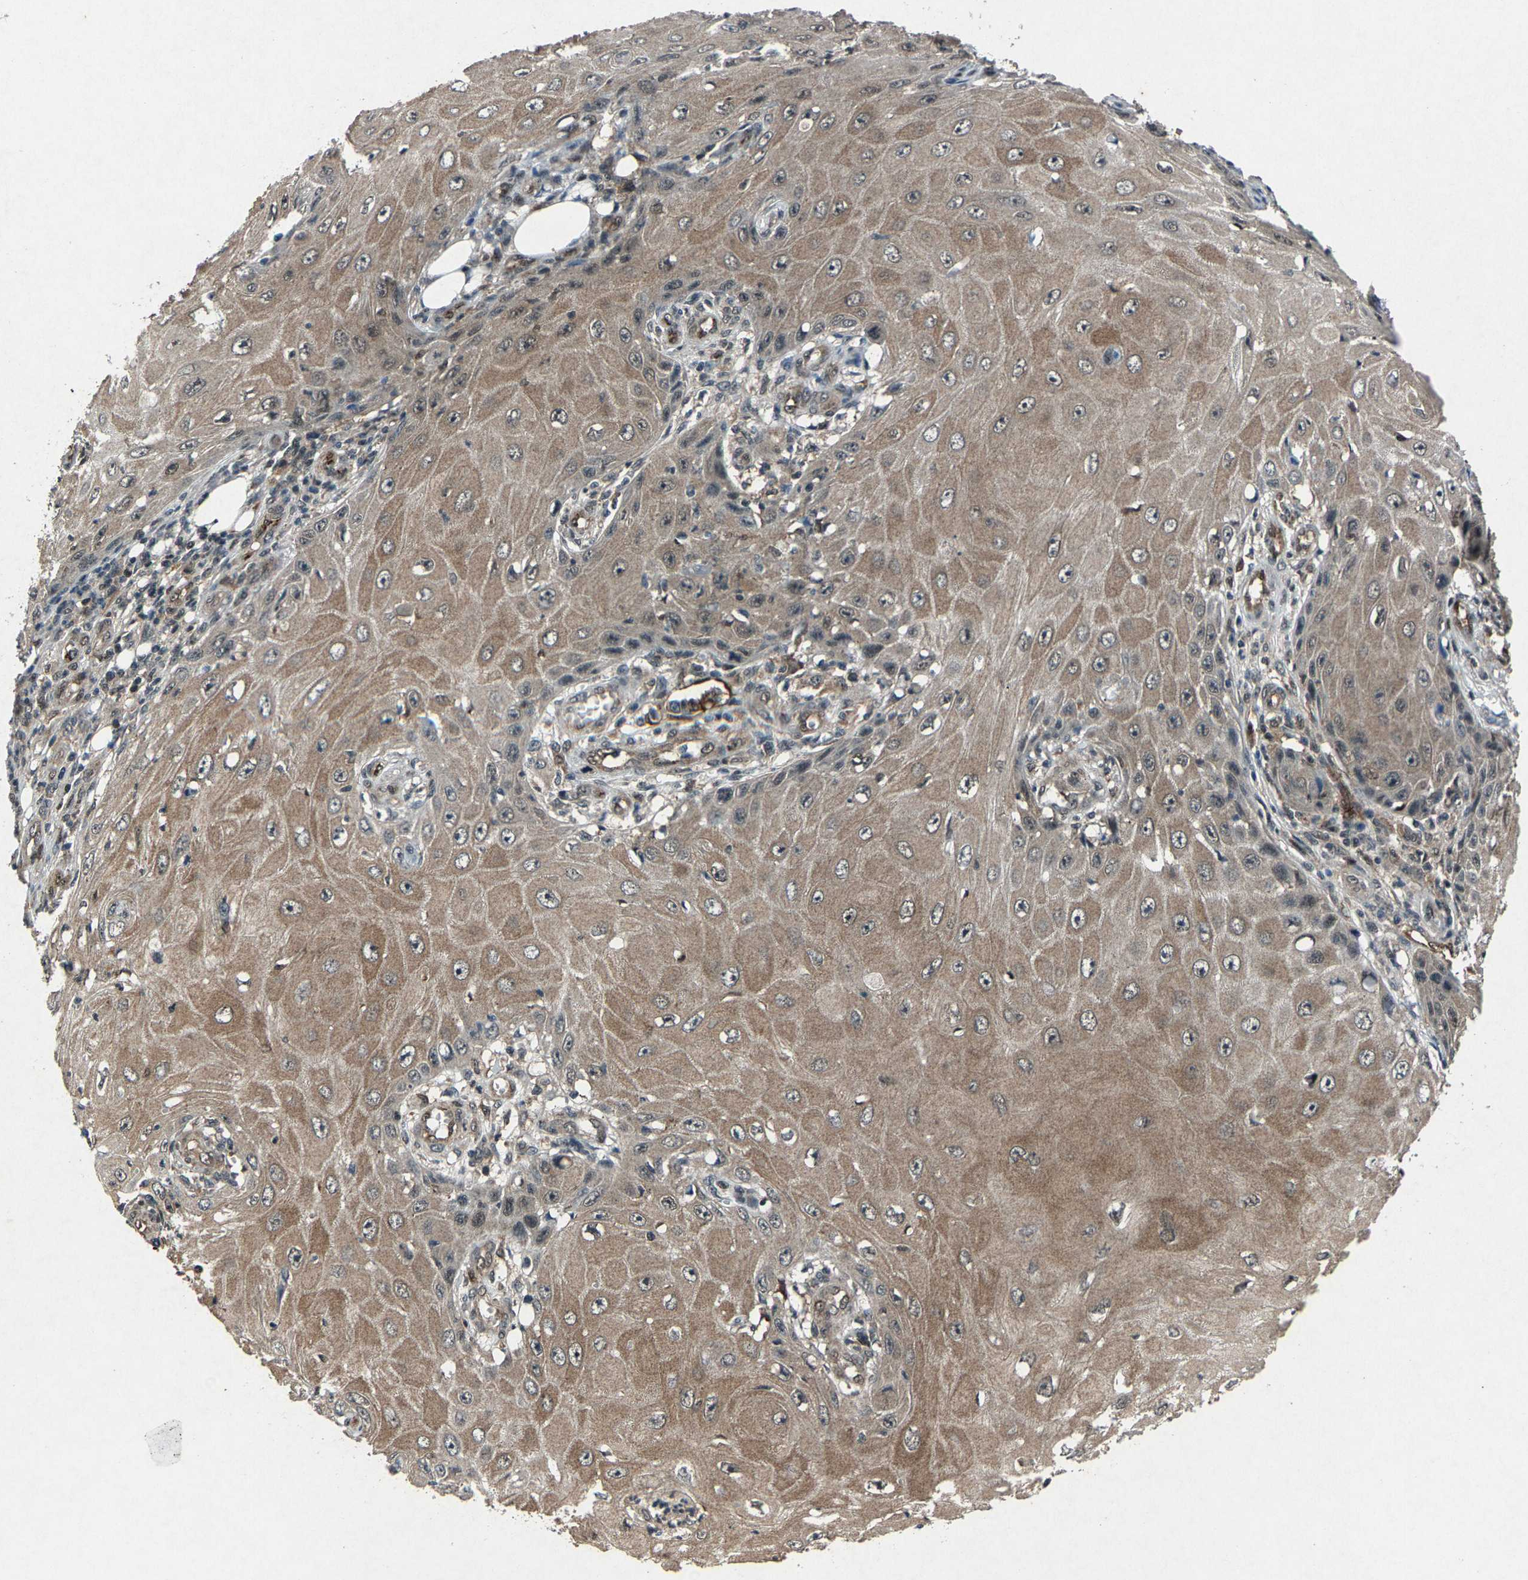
{"staining": {"intensity": "moderate", "quantity": ">75%", "location": "cytoplasmic/membranous"}, "tissue": "skin cancer", "cell_type": "Tumor cells", "image_type": "cancer", "snomed": [{"axis": "morphology", "description": "Squamous cell carcinoma, NOS"}, {"axis": "topography", "description": "Skin"}], "caption": "IHC of skin squamous cell carcinoma demonstrates medium levels of moderate cytoplasmic/membranous positivity in about >75% of tumor cells. Using DAB (brown) and hematoxylin (blue) stains, captured at high magnification using brightfield microscopy.", "gene": "ATXN3", "patient": {"sex": "female", "age": 73}}